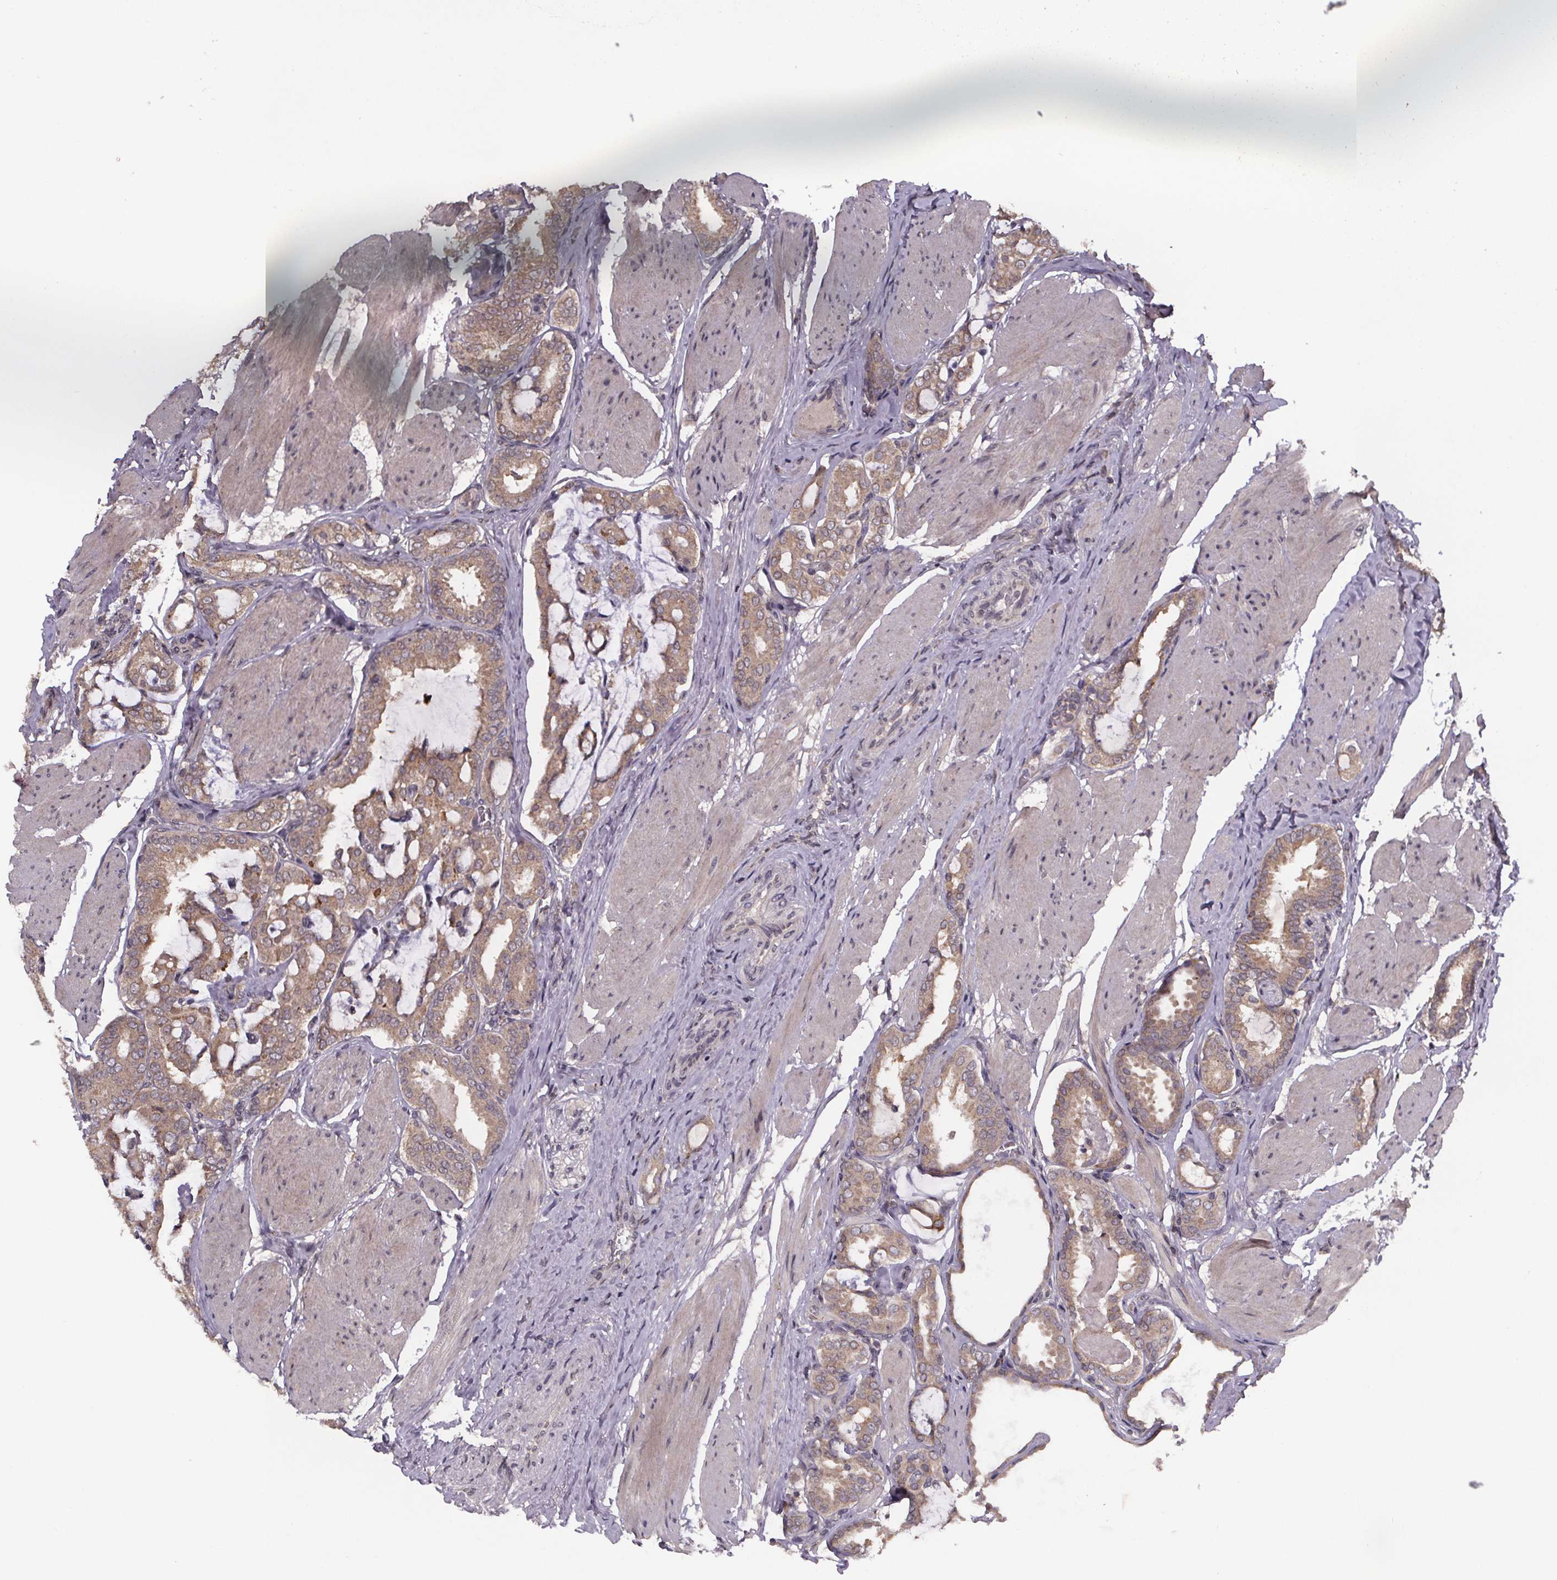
{"staining": {"intensity": "weak", "quantity": ">75%", "location": "cytoplasmic/membranous"}, "tissue": "prostate cancer", "cell_type": "Tumor cells", "image_type": "cancer", "snomed": [{"axis": "morphology", "description": "Adenocarcinoma, High grade"}, {"axis": "topography", "description": "Prostate"}], "caption": "DAB (3,3'-diaminobenzidine) immunohistochemical staining of human prostate cancer (high-grade adenocarcinoma) exhibits weak cytoplasmic/membranous protein staining in approximately >75% of tumor cells.", "gene": "SAT1", "patient": {"sex": "male", "age": 63}}